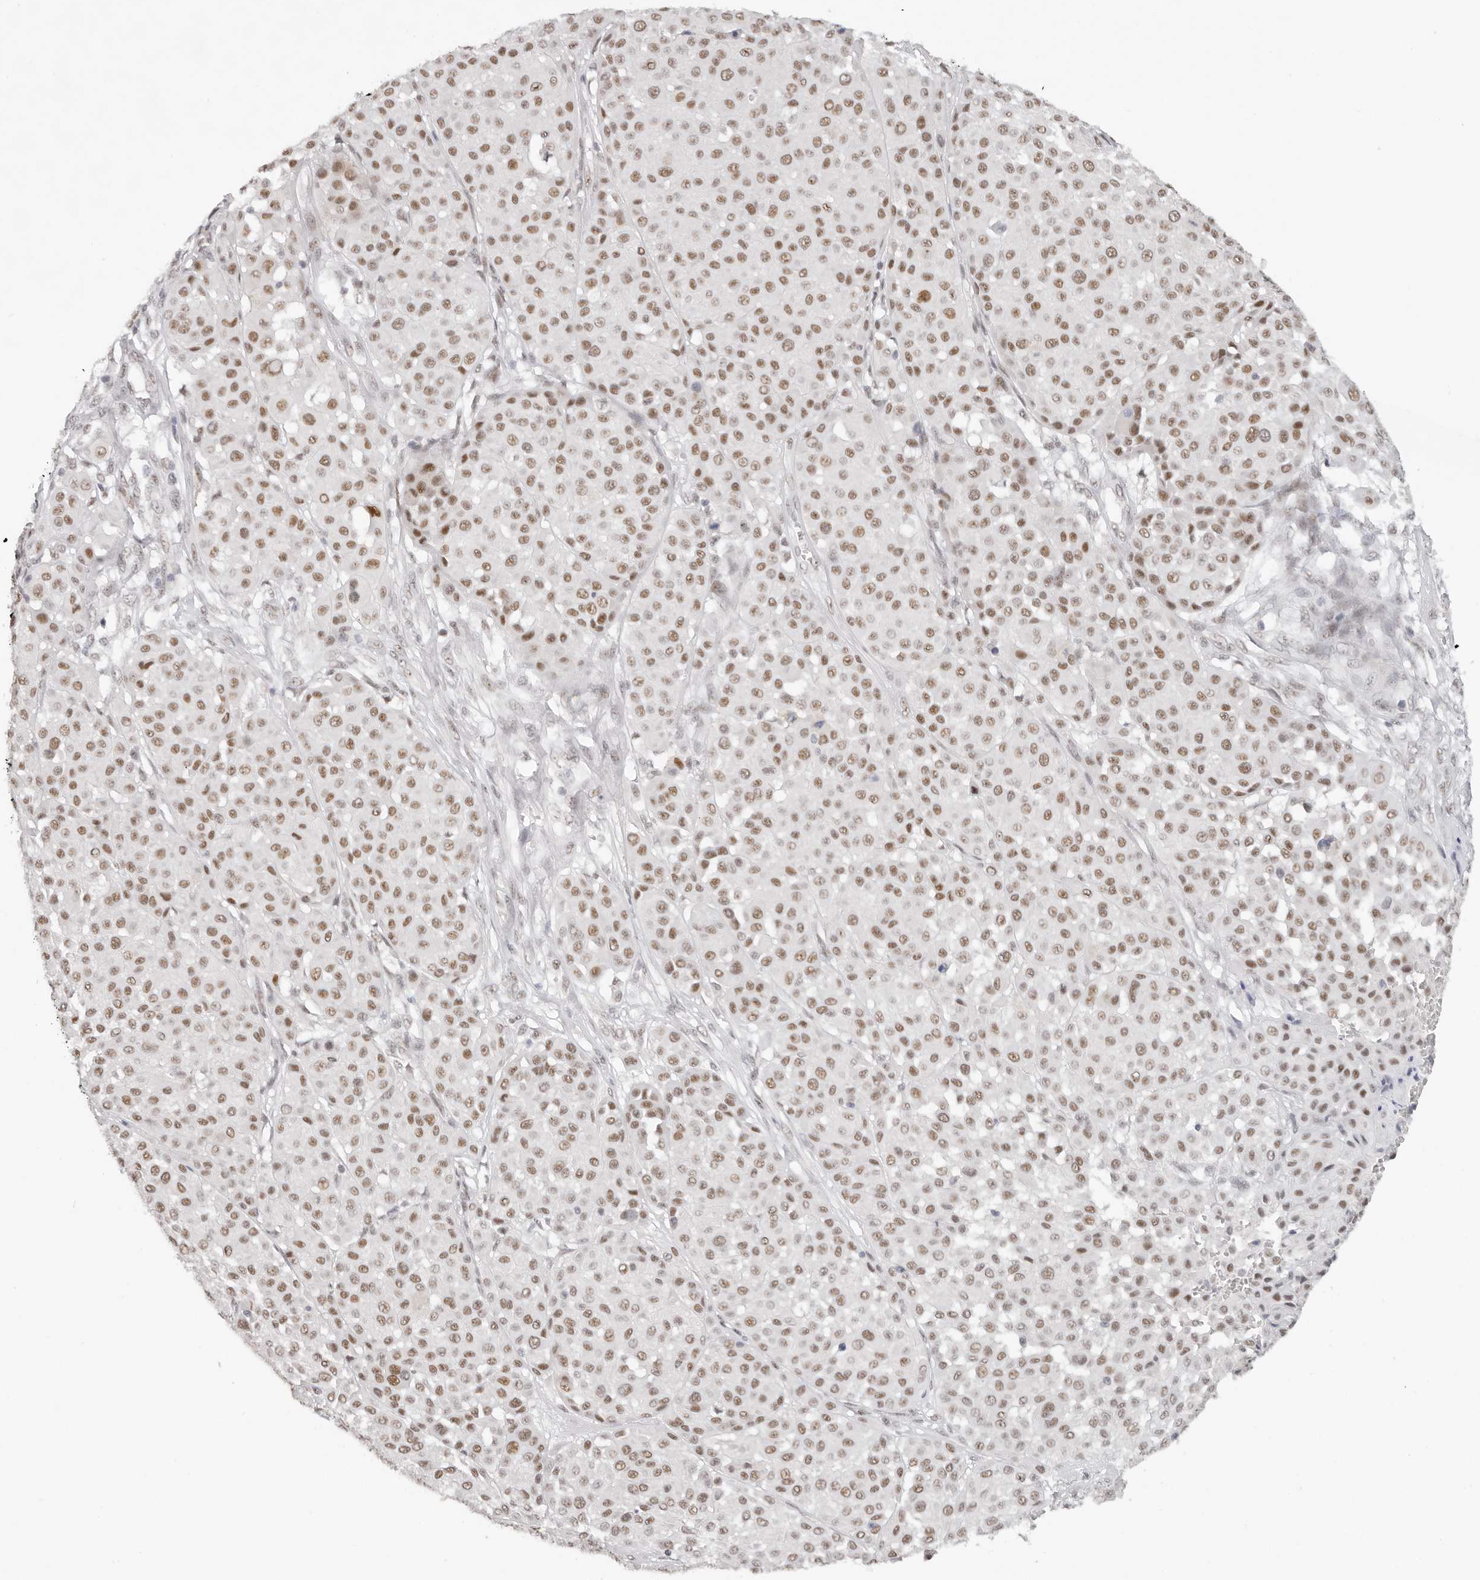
{"staining": {"intensity": "moderate", "quantity": ">75%", "location": "nuclear"}, "tissue": "melanoma", "cell_type": "Tumor cells", "image_type": "cancer", "snomed": [{"axis": "morphology", "description": "Malignant melanoma, Metastatic site"}, {"axis": "topography", "description": "Soft tissue"}], "caption": "Protein staining of malignant melanoma (metastatic site) tissue shows moderate nuclear staining in approximately >75% of tumor cells.", "gene": "LARP7", "patient": {"sex": "male", "age": 41}}